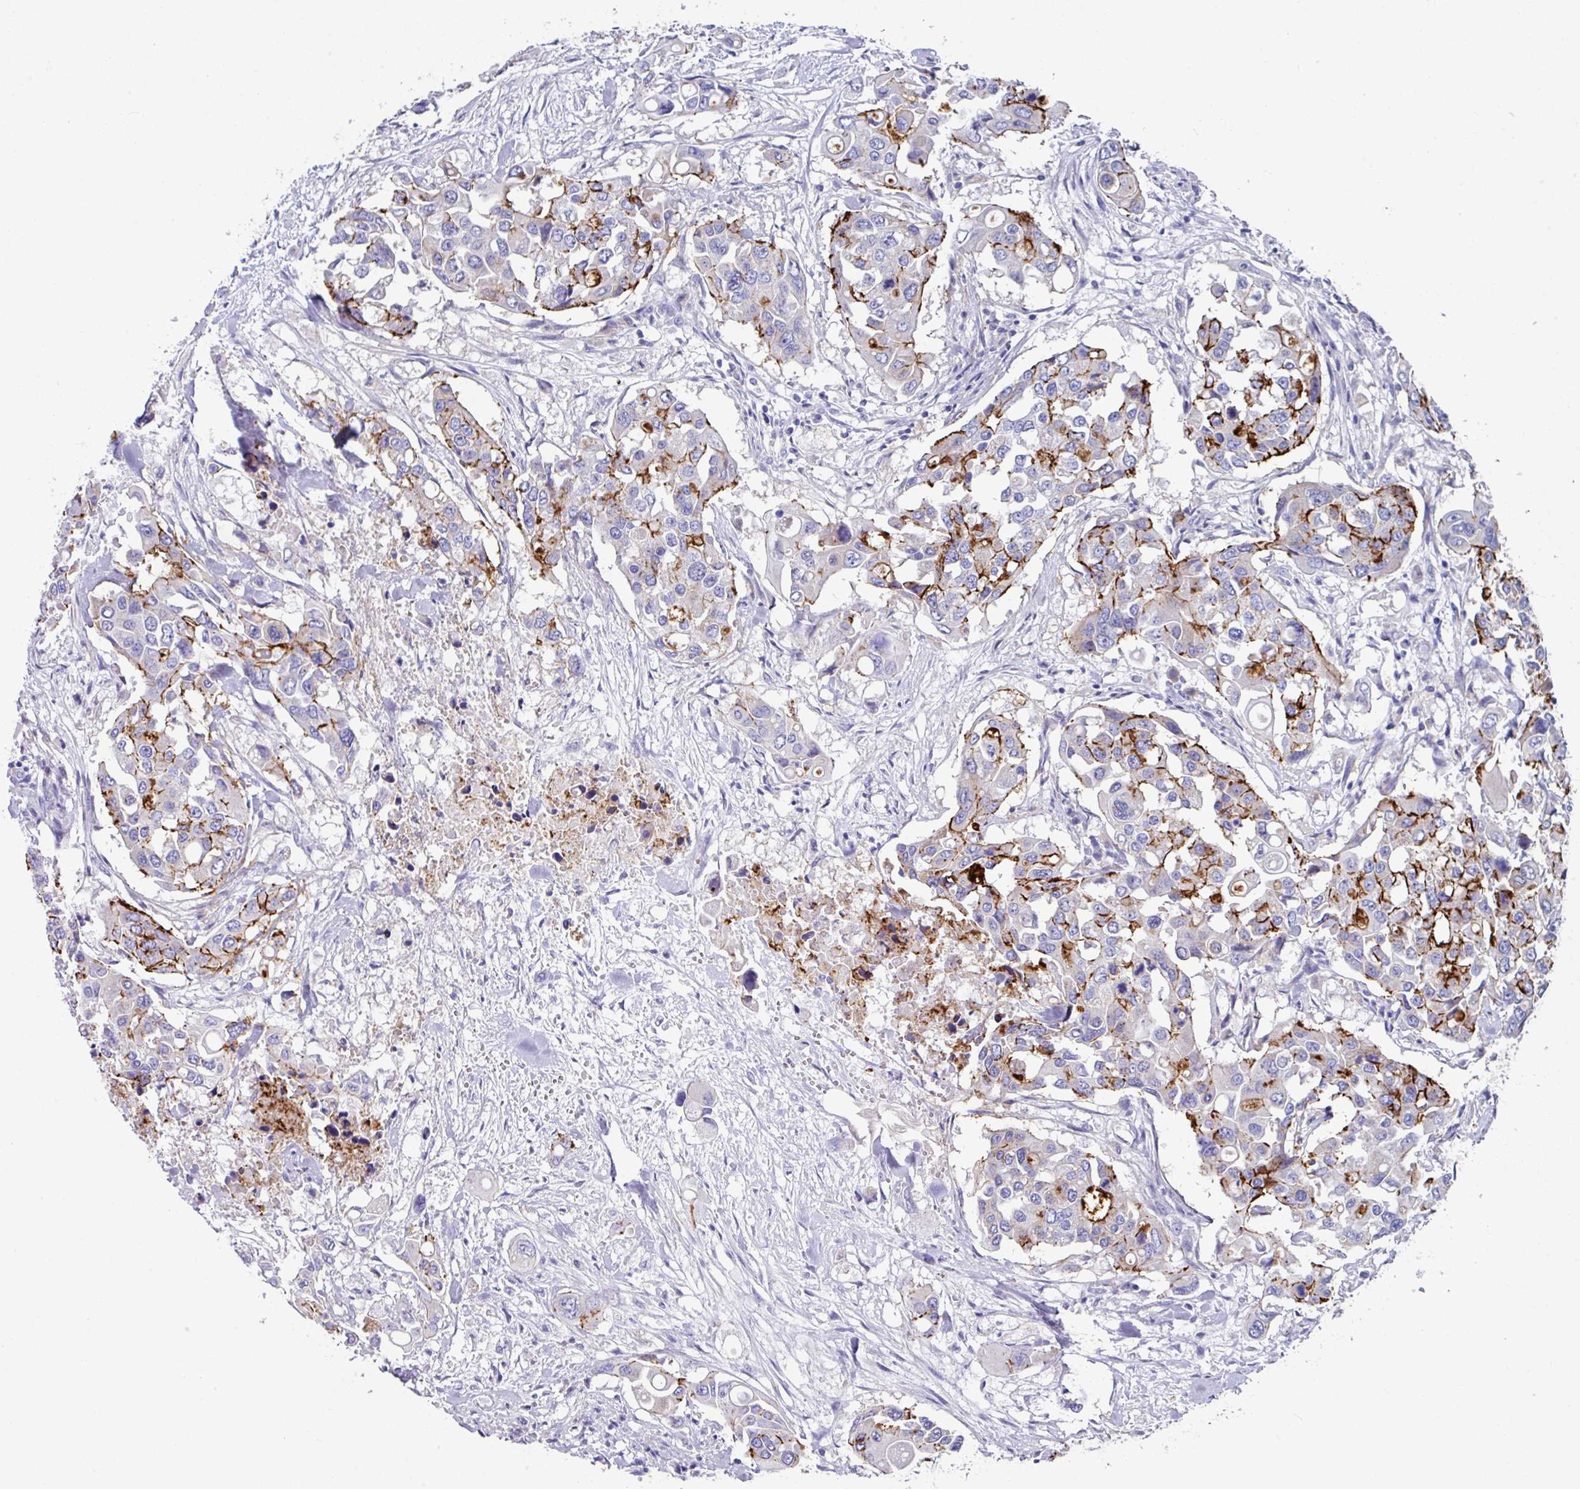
{"staining": {"intensity": "strong", "quantity": "<25%", "location": "cytoplasmic/membranous"}, "tissue": "colorectal cancer", "cell_type": "Tumor cells", "image_type": "cancer", "snomed": [{"axis": "morphology", "description": "Adenocarcinoma, NOS"}, {"axis": "topography", "description": "Colon"}], "caption": "DAB (3,3'-diaminobenzidine) immunohistochemical staining of human adenocarcinoma (colorectal) displays strong cytoplasmic/membranous protein expression in approximately <25% of tumor cells.", "gene": "CLDN1", "patient": {"sex": "male", "age": 77}}